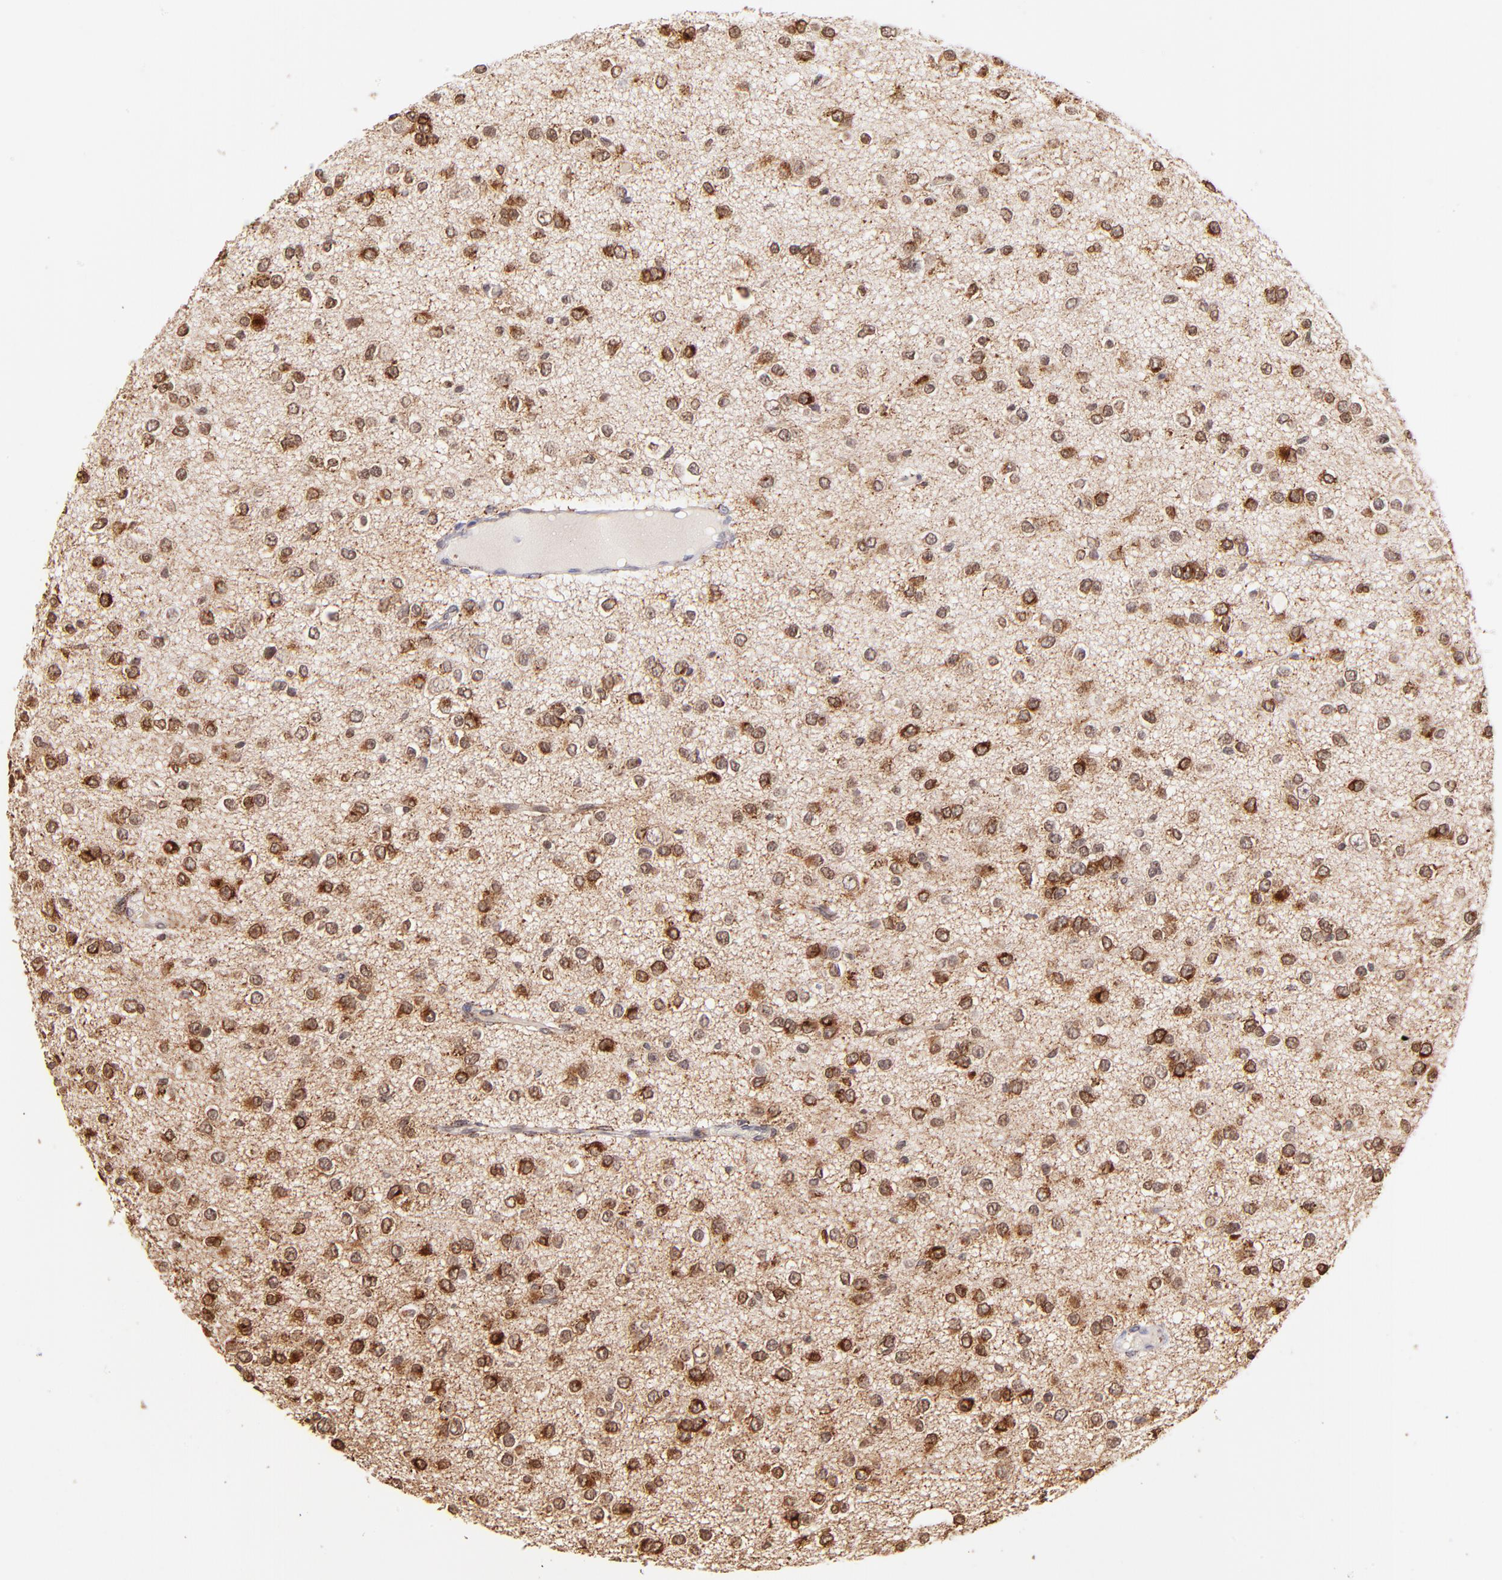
{"staining": {"intensity": "moderate", "quantity": ">75%", "location": "cytoplasmic/membranous"}, "tissue": "glioma", "cell_type": "Tumor cells", "image_type": "cancer", "snomed": [{"axis": "morphology", "description": "Glioma, malignant, Low grade"}, {"axis": "topography", "description": "Brain"}], "caption": "The micrograph displays a brown stain indicating the presence of a protein in the cytoplasmic/membranous of tumor cells in glioma.", "gene": "SPARC", "patient": {"sex": "male", "age": 42}}